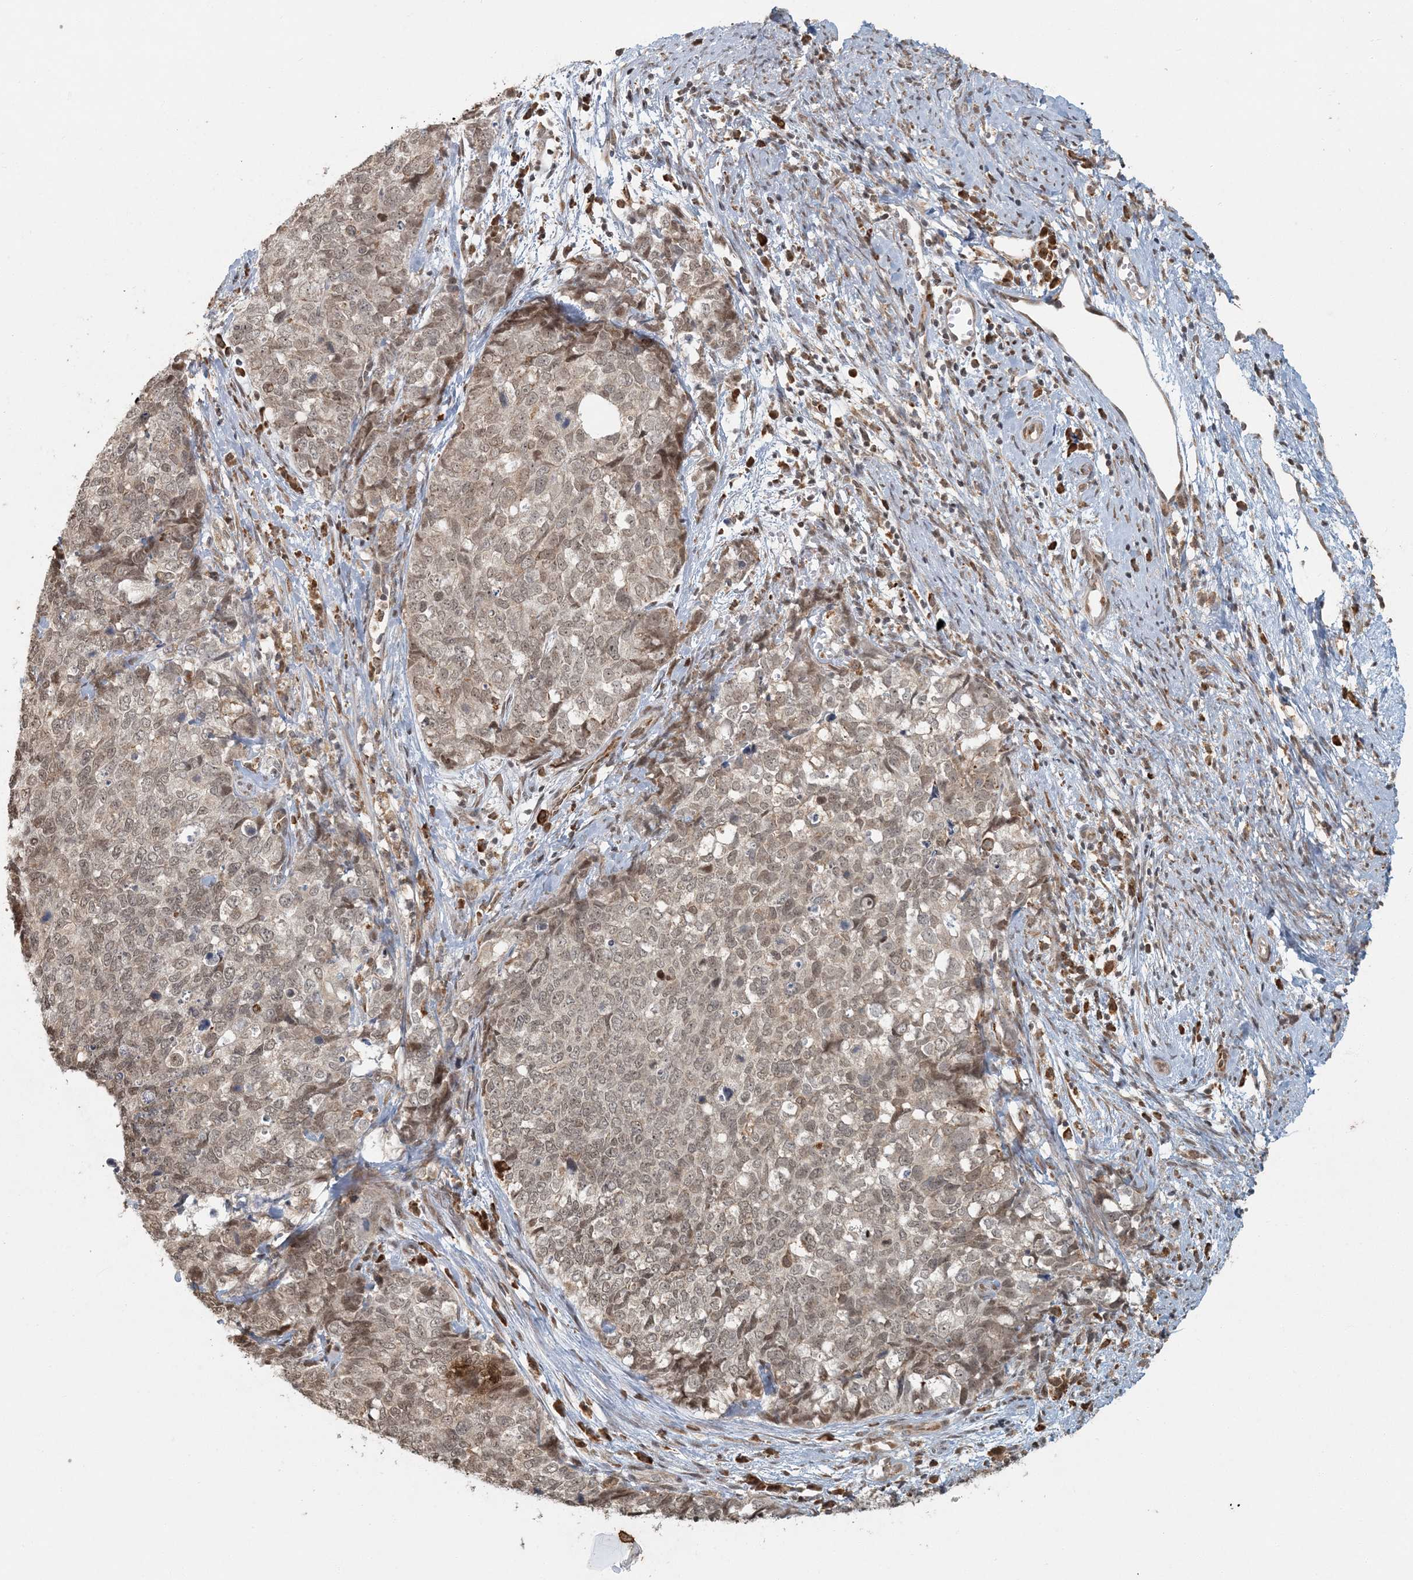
{"staining": {"intensity": "moderate", "quantity": ">75%", "location": "nuclear"}, "tissue": "cervical cancer", "cell_type": "Tumor cells", "image_type": "cancer", "snomed": [{"axis": "morphology", "description": "Squamous cell carcinoma, NOS"}, {"axis": "topography", "description": "Cervix"}], "caption": "Cervical cancer was stained to show a protein in brown. There is medium levels of moderate nuclear positivity in approximately >75% of tumor cells. The protein is stained brown, and the nuclei are stained in blue (DAB IHC with brightfield microscopy, high magnification).", "gene": "AK9", "patient": {"sex": "female", "age": 63}}